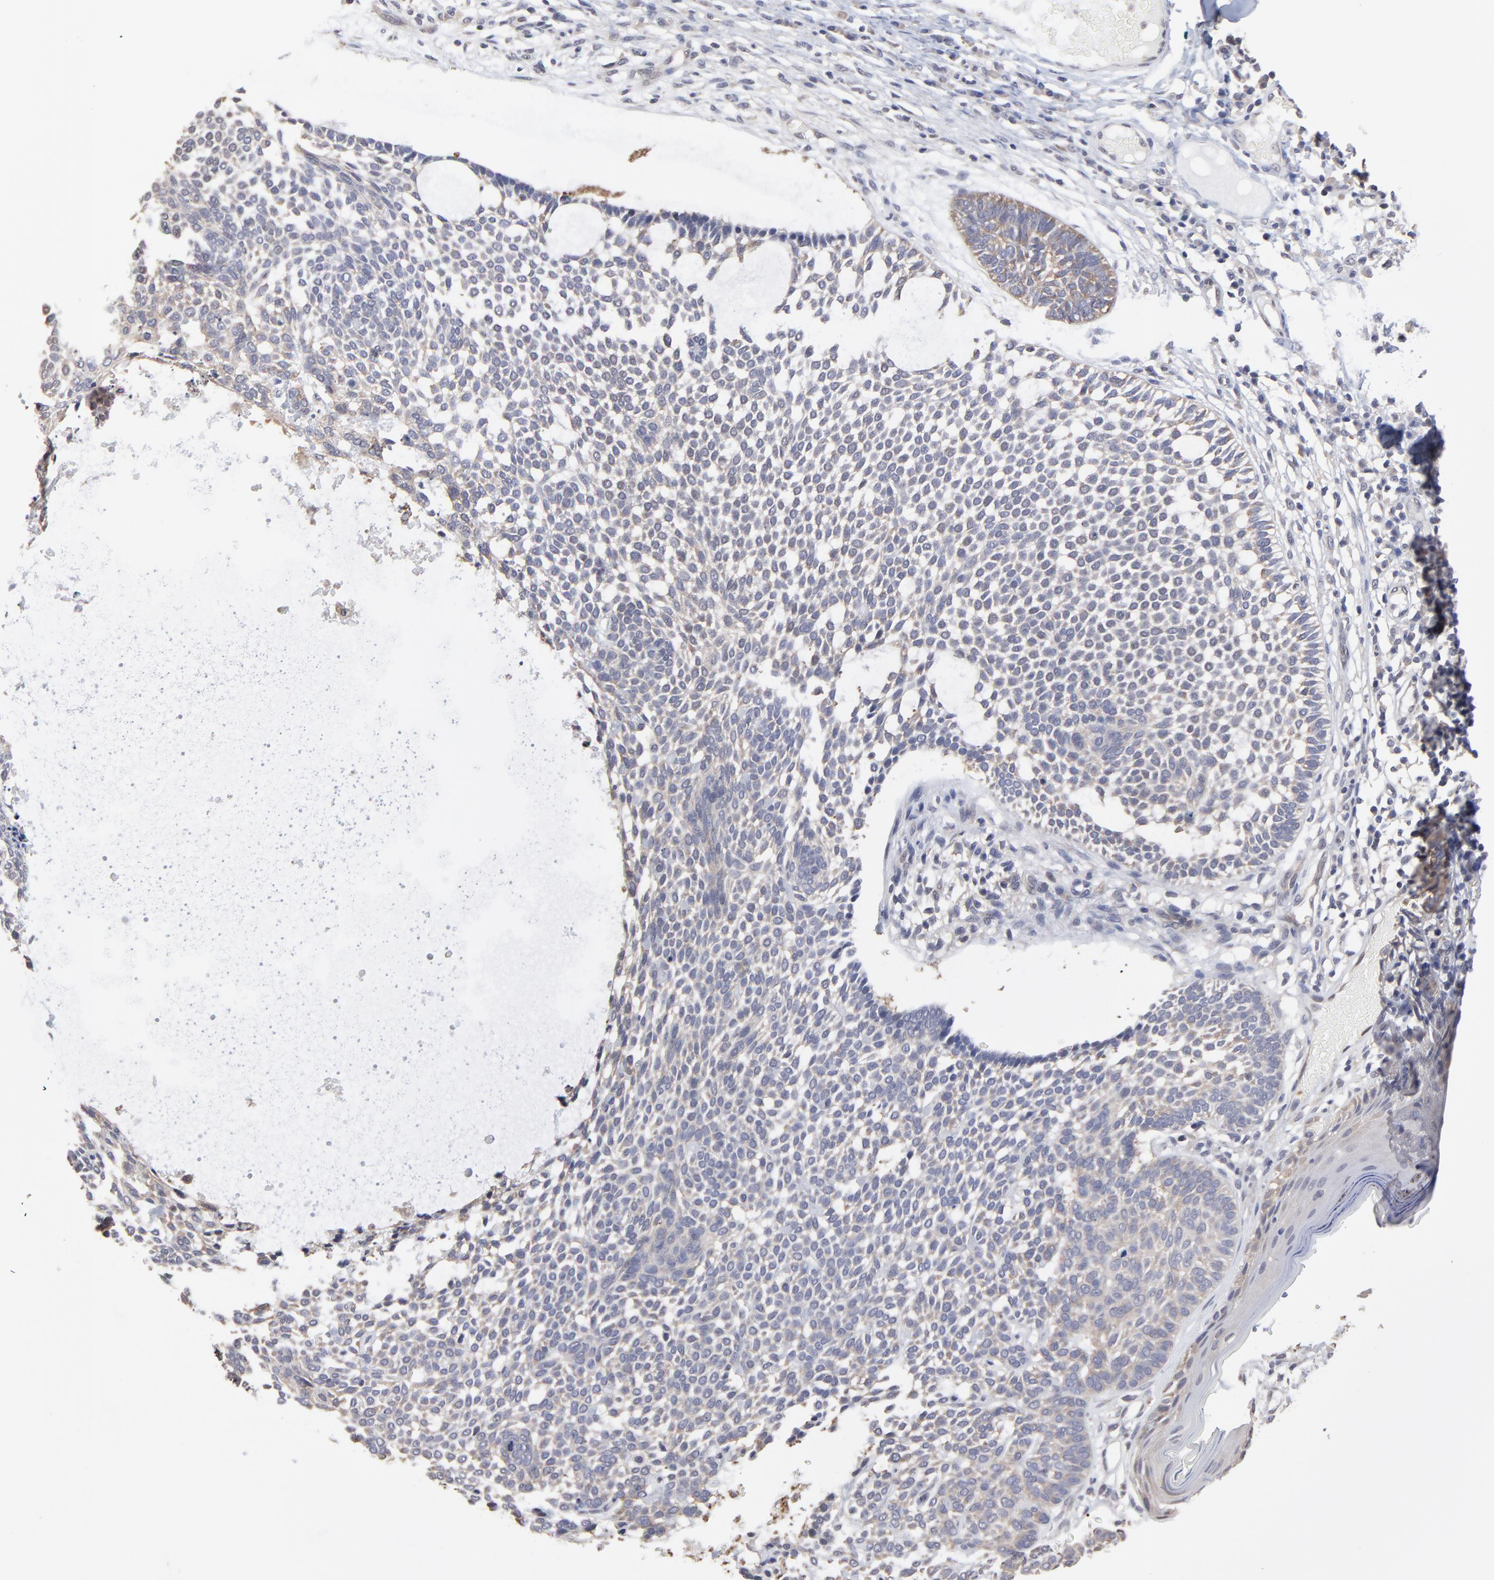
{"staining": {"intensity": "weak", "quantity": ">75%", "location": "cytoplasmic/membranous"}, "tissue": "skin cancer", "cell_type": "Tumor cells", "image_type": "cancer", "snomed": [{"axis": "morphology", "description": "Basal cell carcinoma"}, {"axis": "topography", "description": "Skin"}], "caption": "Skin cancer stained with a brown dye displays weak cytoplasmic/membranous positive staining in about >75% of tumor cells.", "gene": "CCT2", "patient": {"sex": "male", "age": 87}}